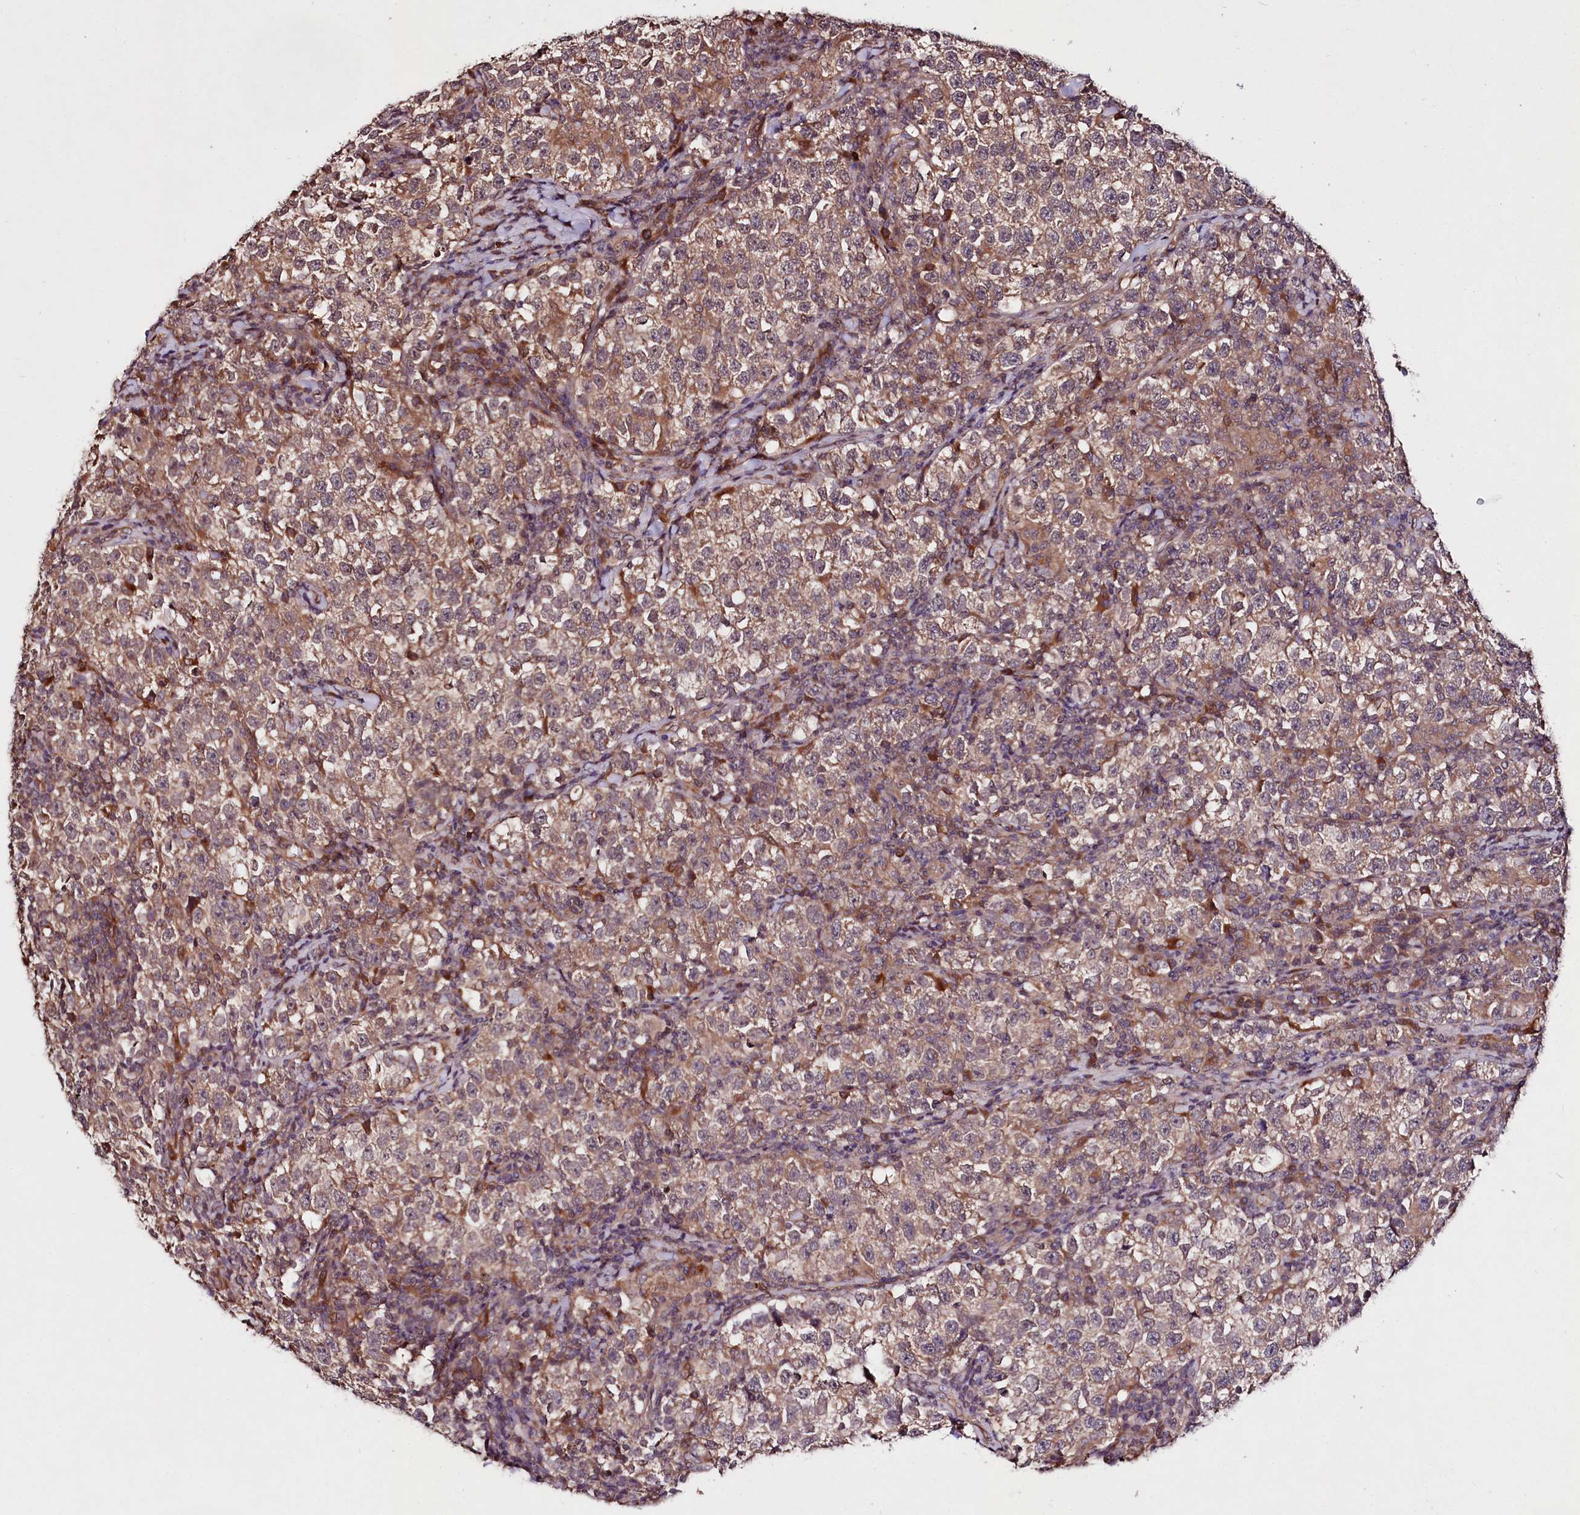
{"staining": {"intensity": "moderate", "quantity": ">75%", "location": "cytoplasmic/membranous"}, "tissue": "testis cancer", "cell_type": "Tumor cells", "image_type": "cancer", "snomed": [{"axis": "morphology", "description": "Normal tissue, NOS"}, {"axis": "morphology", "description": "Seminoma, NOS"}, {"axis": "topography", "description": "Testis"}], "caption": "Testis seminoma stained with immunohistochemistry (IHC) shows moderate cytoplasmic/membranous expression in approximately >75% of tumor cells.", "gene": "TNPO3", "patient": {"sex": "male", "age": 43}}